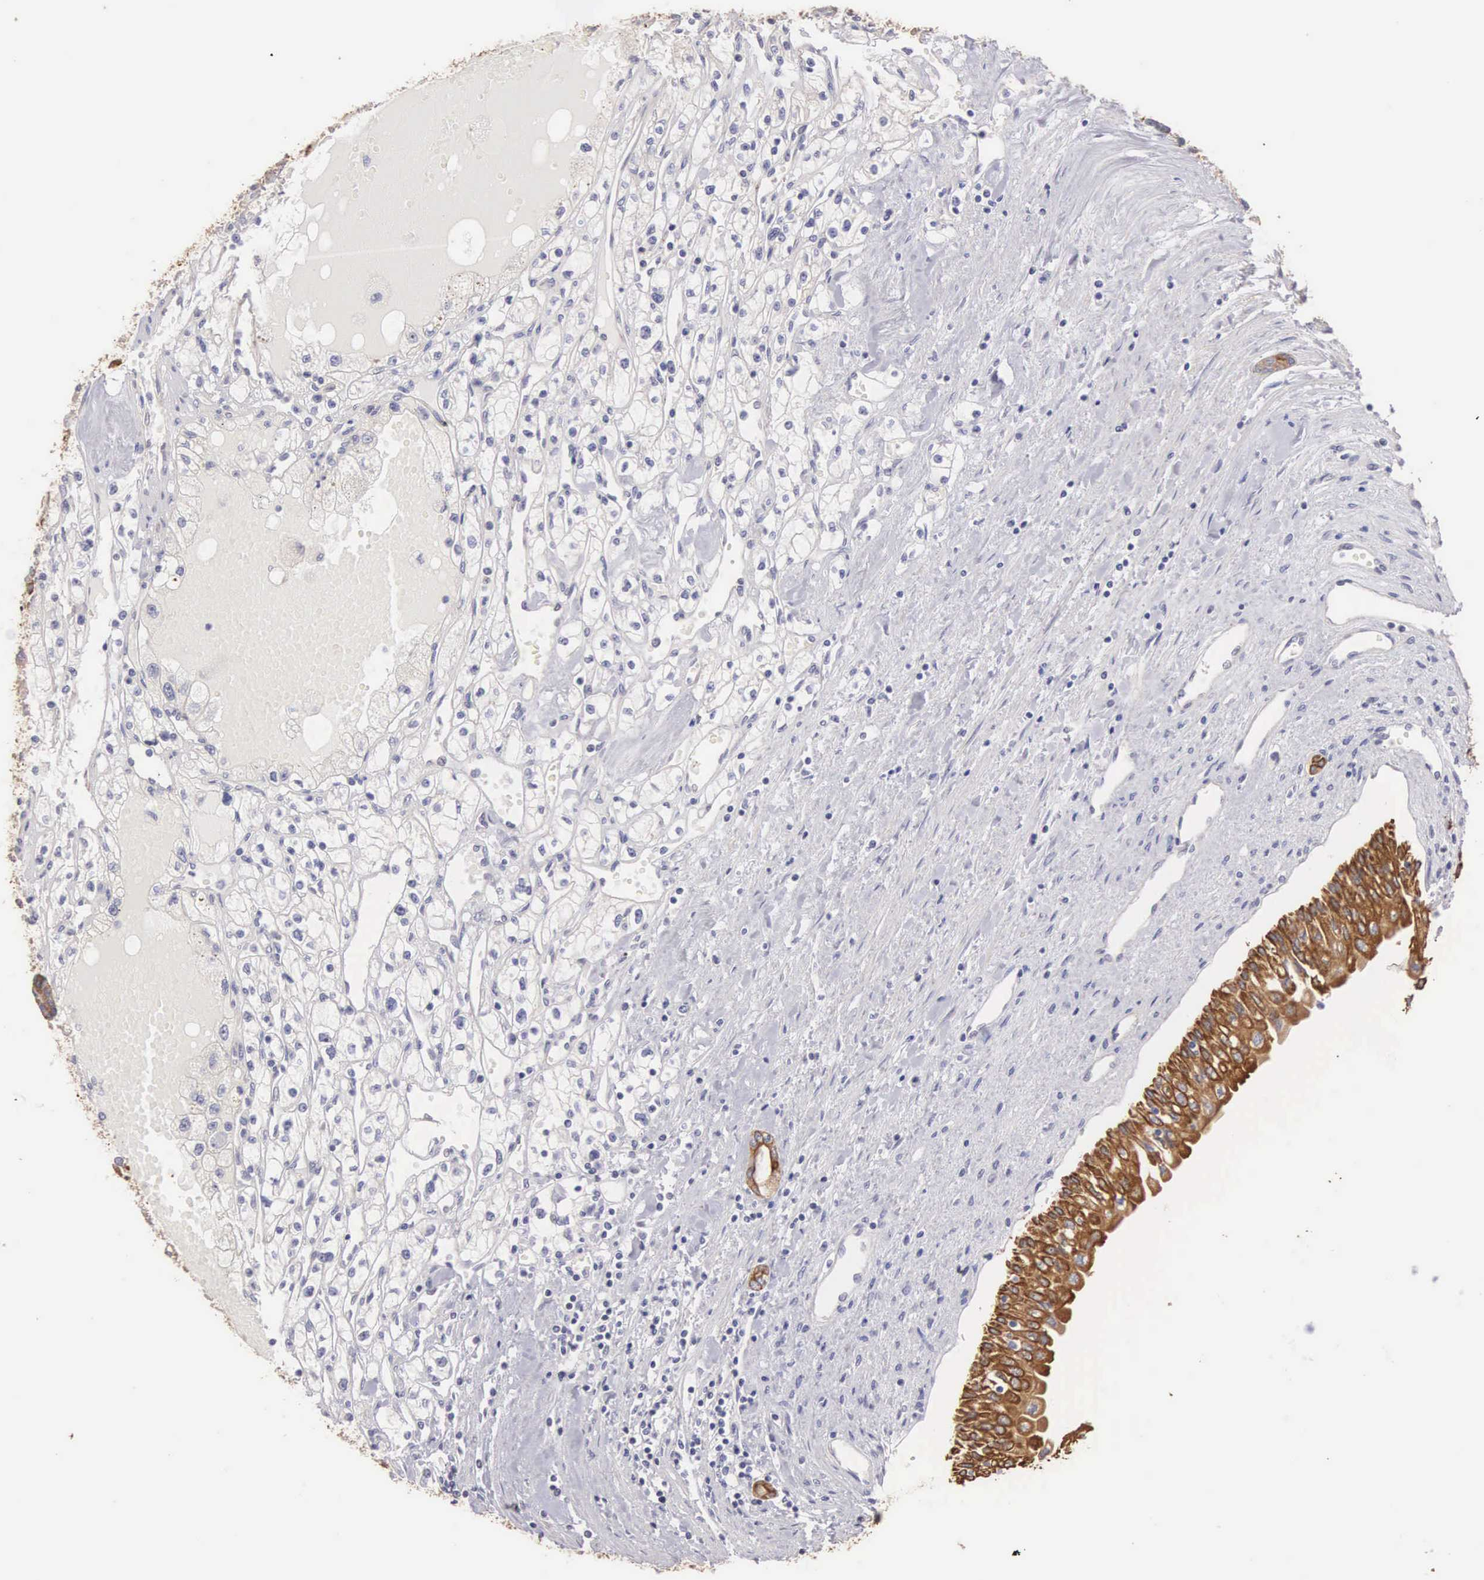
{"staining": {"intensity": "negative", "quantity": "none", "location": "none"}, "tissue": "renal cancer", "cell_type": "Tumor cells", "image_type": "cancer", "snomed": [{"axis": "morphology", "description": "Adenocarcinoma, NOS"}, {"axis": "topography", "description": "Kidney"}], "caption": "A photomicrograph of renal adenocarcinoma stained for a protein exhibits no brown staining in tumor cells.", "gene": "PIR", "patient": {"sex": "male", "age": 56}}